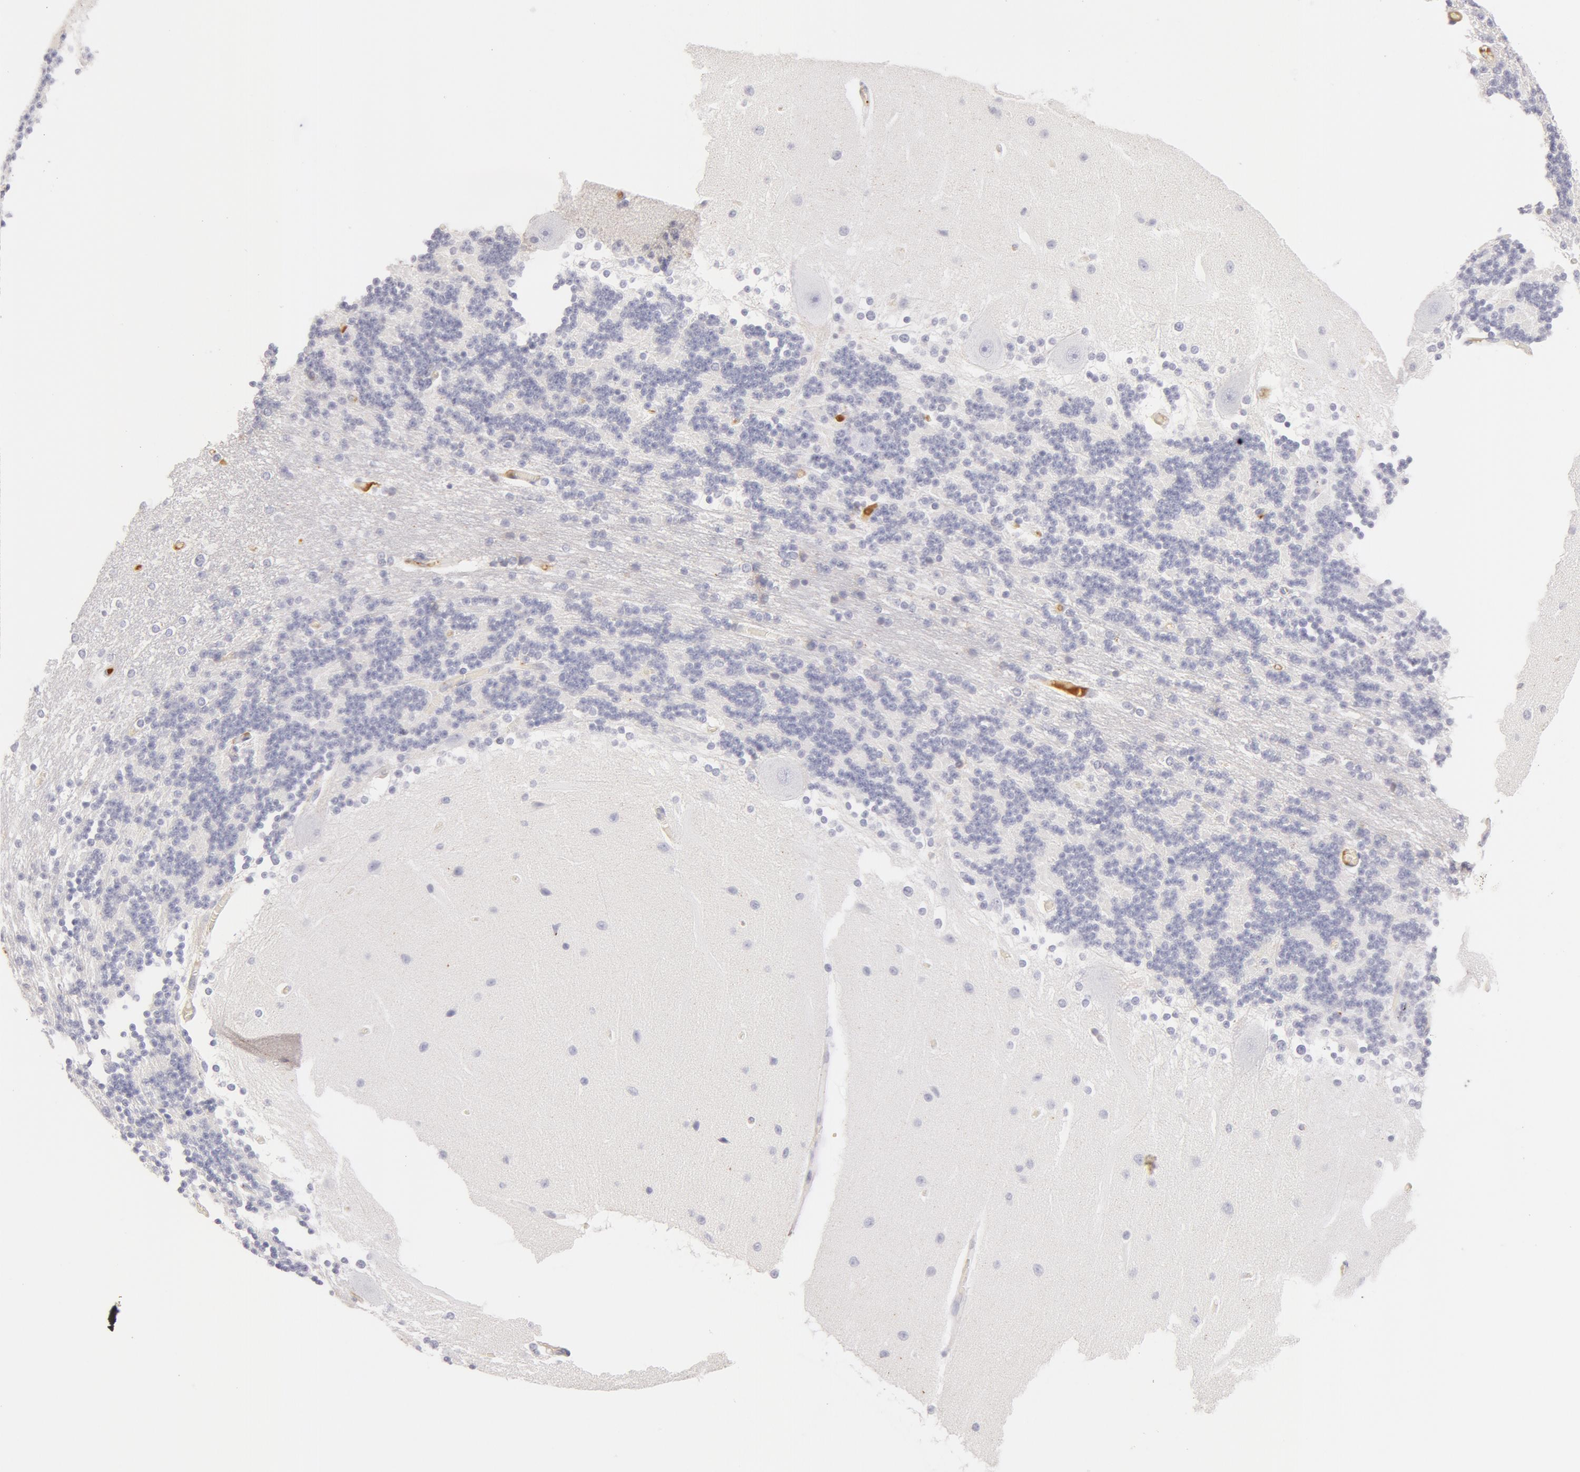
{"staining": {"intensity": "negative", "quantity": "none", "location": "none"}, "tissue": "cerebellum", "cell_type": "Cells in granular layer", "image_type": "normal", "snomed": [{"axis": "morphology", "description": "Normal tissue, NOS"}, {"axis": "topography", "description": "Cerebellum"}], "caption": "An image of cerebellum stained for a protein displays no brown staining in cells in granular layer. Nuclei are stained in blue.", "gene": "GC", "patient": {"sex": "female", "age": 54}}